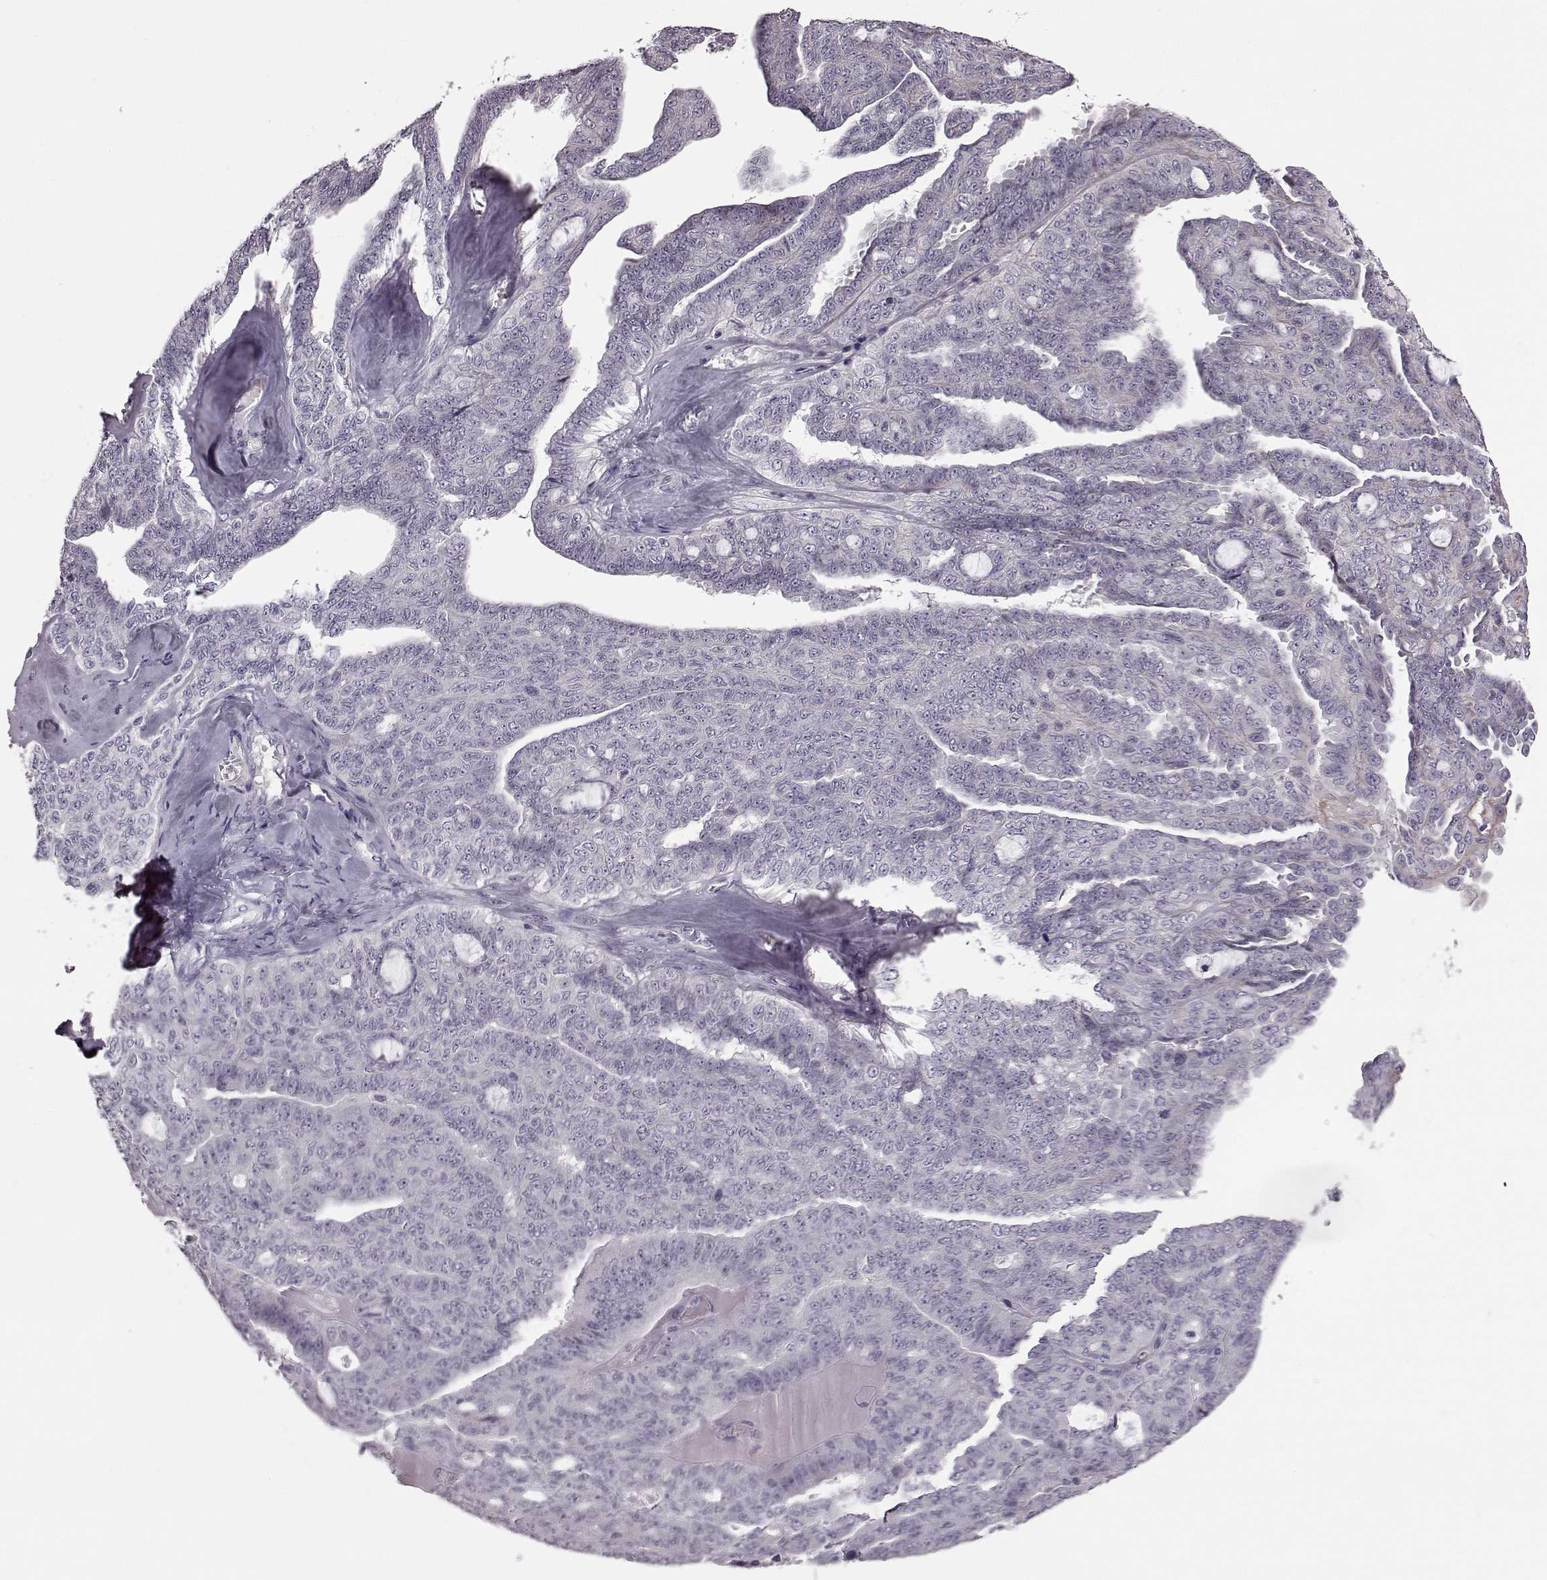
{"staining": {"intensity": "negative", "quantity": "none", "location": "none"}, "tissue": "ovarian cancer", "cell_type": "Tumor cells", "image_type": "cancer", "snomed": [{"axis": "morphology", "description": "Cystadenocarcinoma, serous, NOS"}, {"axis": "topography", "description": "Ovary"}], "caption": "DAB (3,3'-diaminobenzidine) immunohistochemical staining of ovarian serous cystadenocarcinoma demonstrates no significant expression in tumor cells.", "gene": "TCHHL1", "patient": {"sex": "female", "age": 71}}